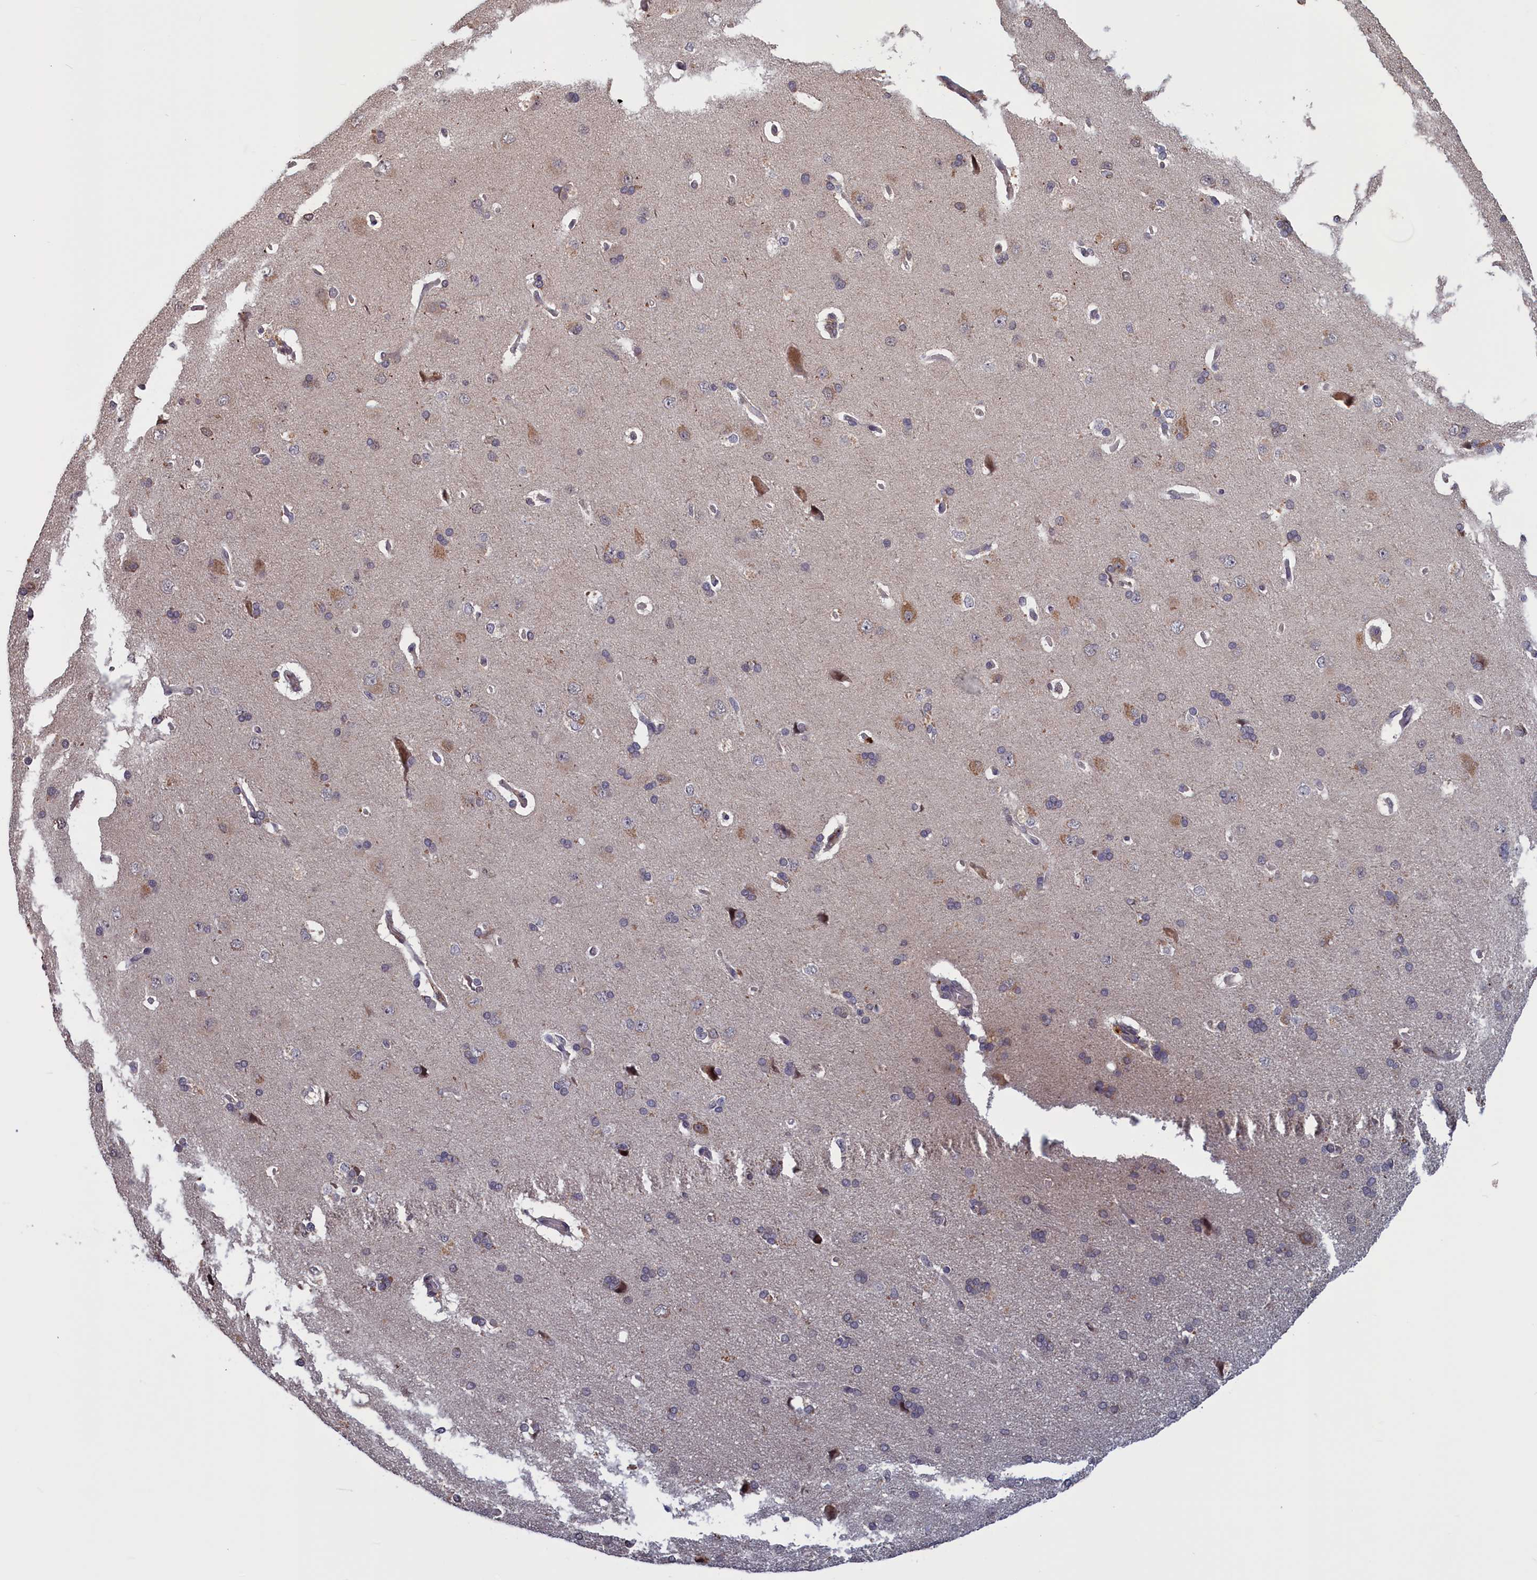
{"staining": {"intensity": "negative", "quantity": "none", "location": "none"}, "tissue": "cerebral cortex", "cell_type": "Endothelial cells", "image_type": "normal", "snomed": [{"axis": "morphology", "description": "Normal tissue, NOS"}, {"axis": "topography", "description": "Cerebral cortex"}], "caption": "This is an immunohistochemistry histopathology image of benign cerebral cortex. There is no positivity in endothelial cells.", "gene": "CACTIN", "patient": {"sex": "male", "age": 62}}